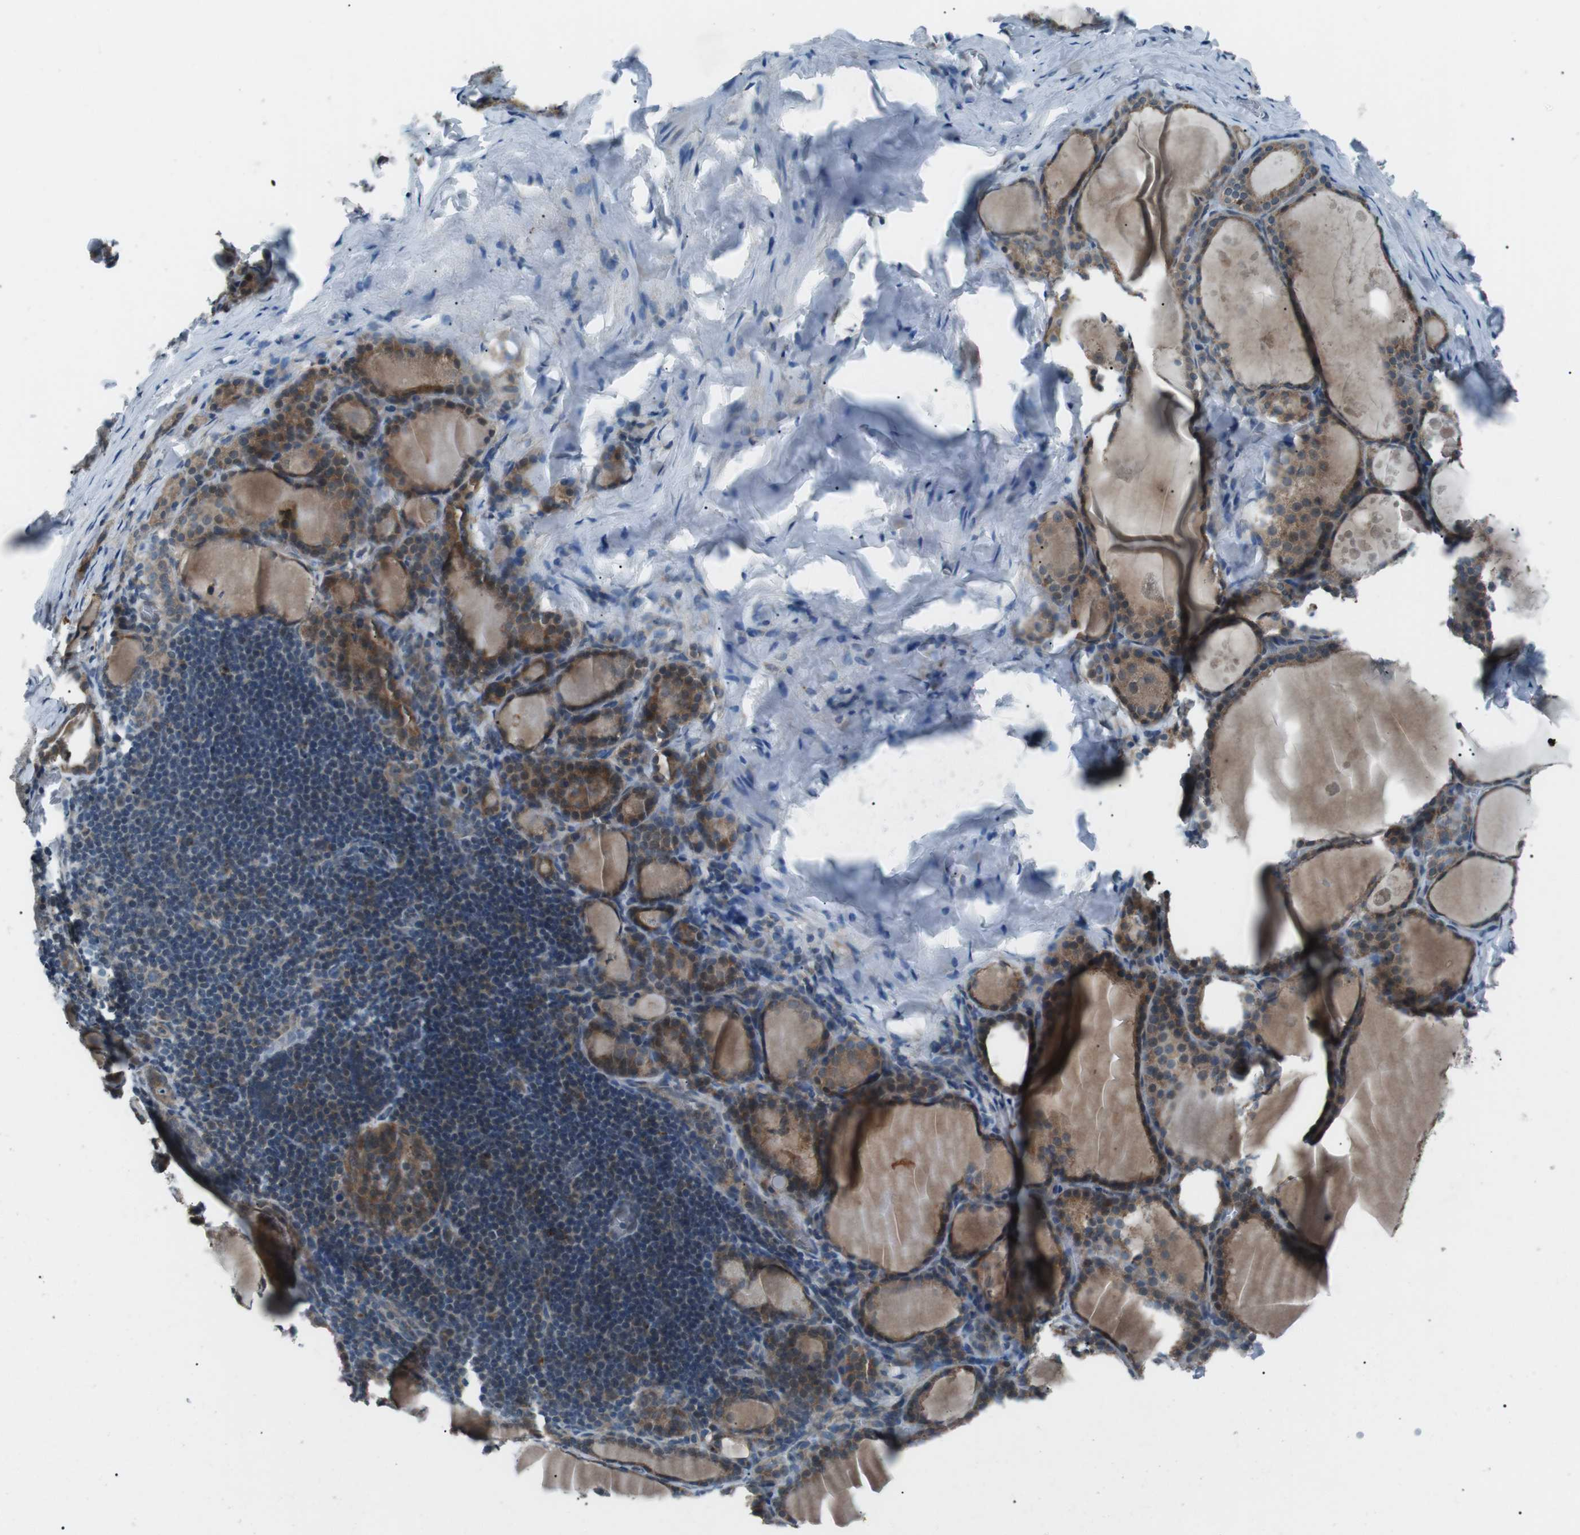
{"staining": {"intensity": "moderate", "quantity": ">75%", "location": "cytoplasmic/membranous"}, "tissue": "thyroid gland", "cell_type": "Glandular cells", "image_type": "normal", "snomed": [{"axis": "morphology", "description": "Normal tissue, NOS"}, {"axis": "topography", "description": "Thyroid gland"}], "caption": "High-power microscopy captured an immunohistochemistry photomicrograph of unremarkable thyroid gland, revealing moderate cytoplasmic/membranous expression in approximately >75% of glandular cells. (Stains: DAB in brown, nuclei in blue, Microscopy: brightfield microscopy at high magnification).", "gene": "LRIG2", "patient": {"sex": "male", "age": 56}}